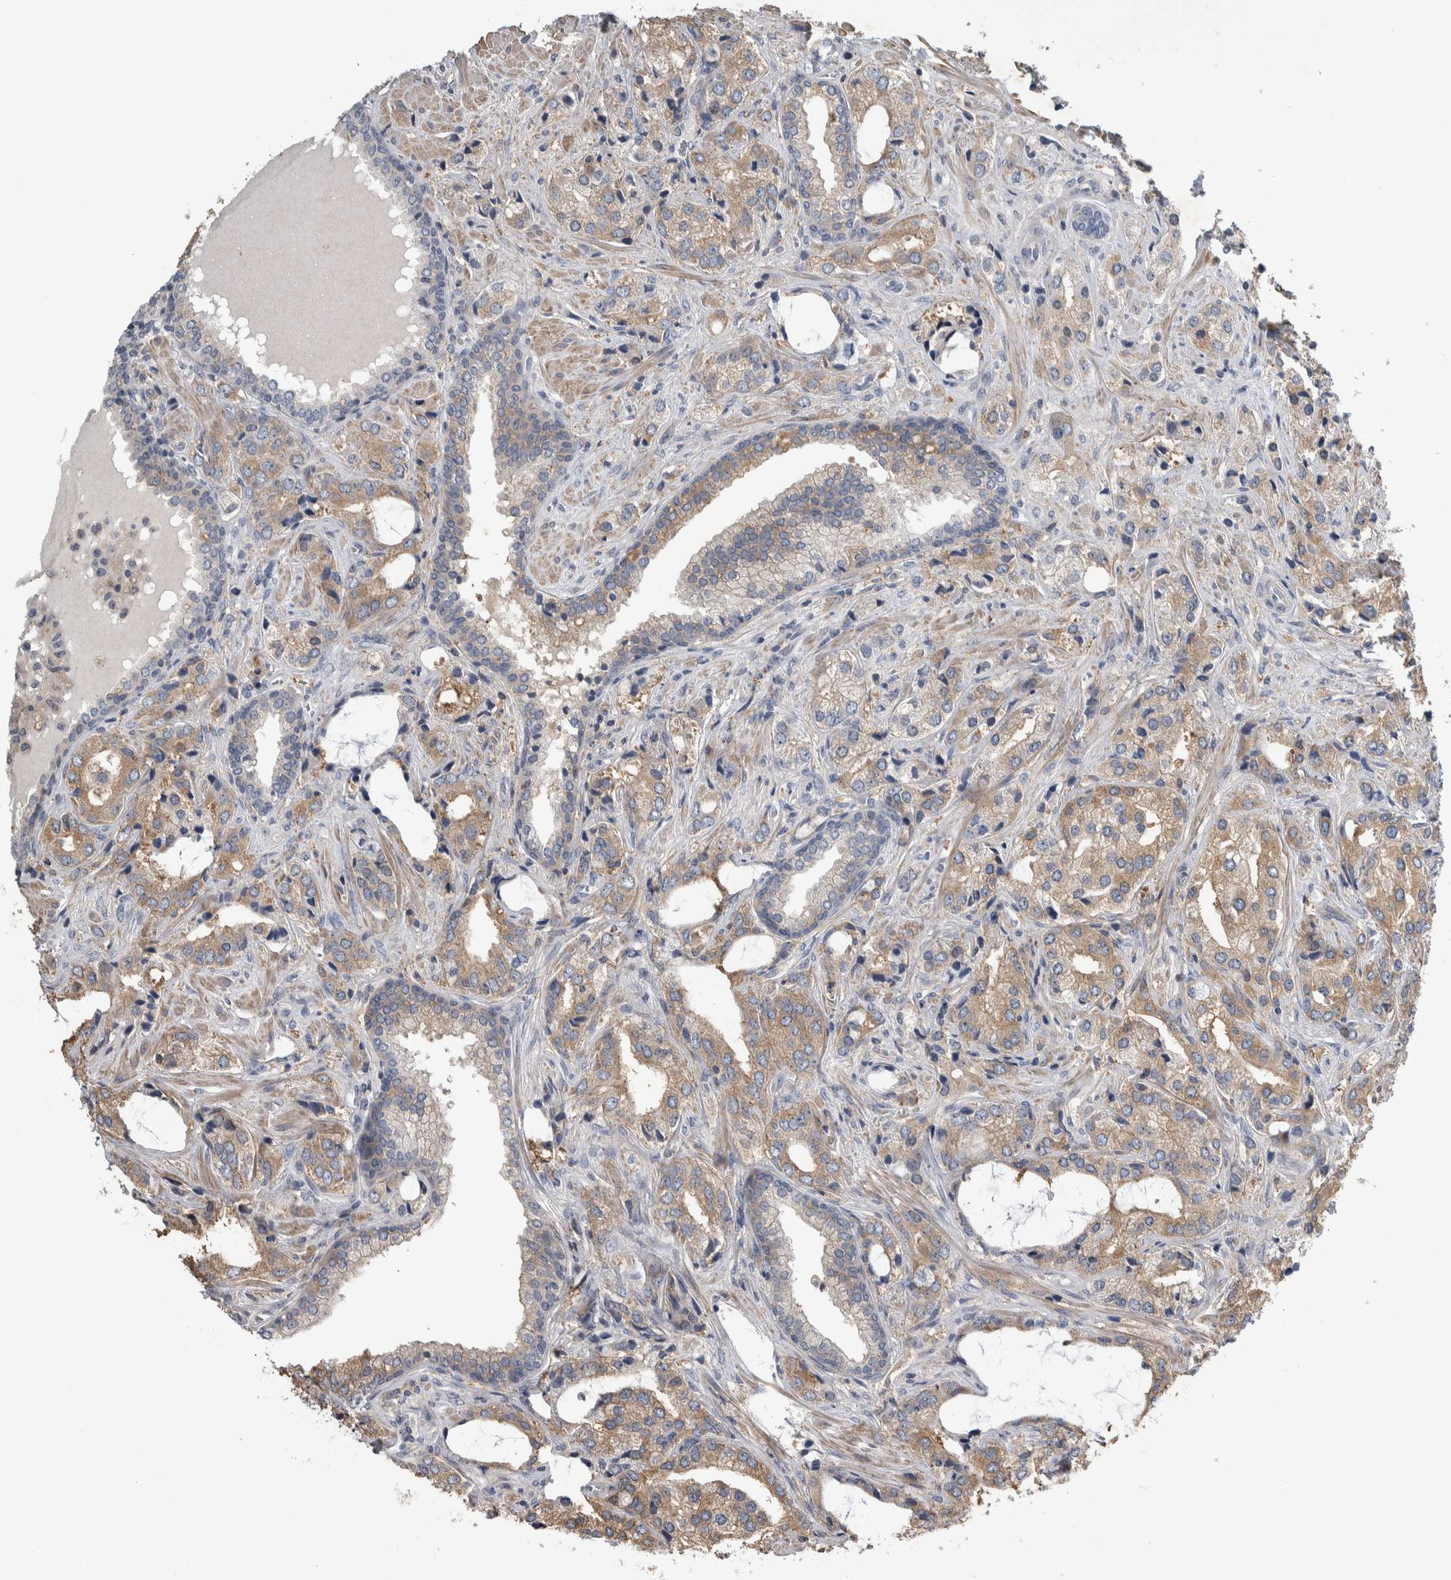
{"staining": {"intensity": "moderate", "quantity": ">75%", "location": "cytoplasmic/membranous"}, "tissue": "prostate cancer", "cell_type": "Tumor cells", "image_type": "cancer", "snomed": [{"axis": "morphology", "description": "Adenocarcinoma, High grade"}, {"axis": "topography", "description": "Prostate"}], "caption": "Prostate high-grade adenocarcinoma stained for a protein (brown) demonstrates moderate cytoplasmic/membranous positive expression in approximately >75% of tumor cells.", "gene": "NT5C2", "patient": {"sex": "male", "age": 66}}